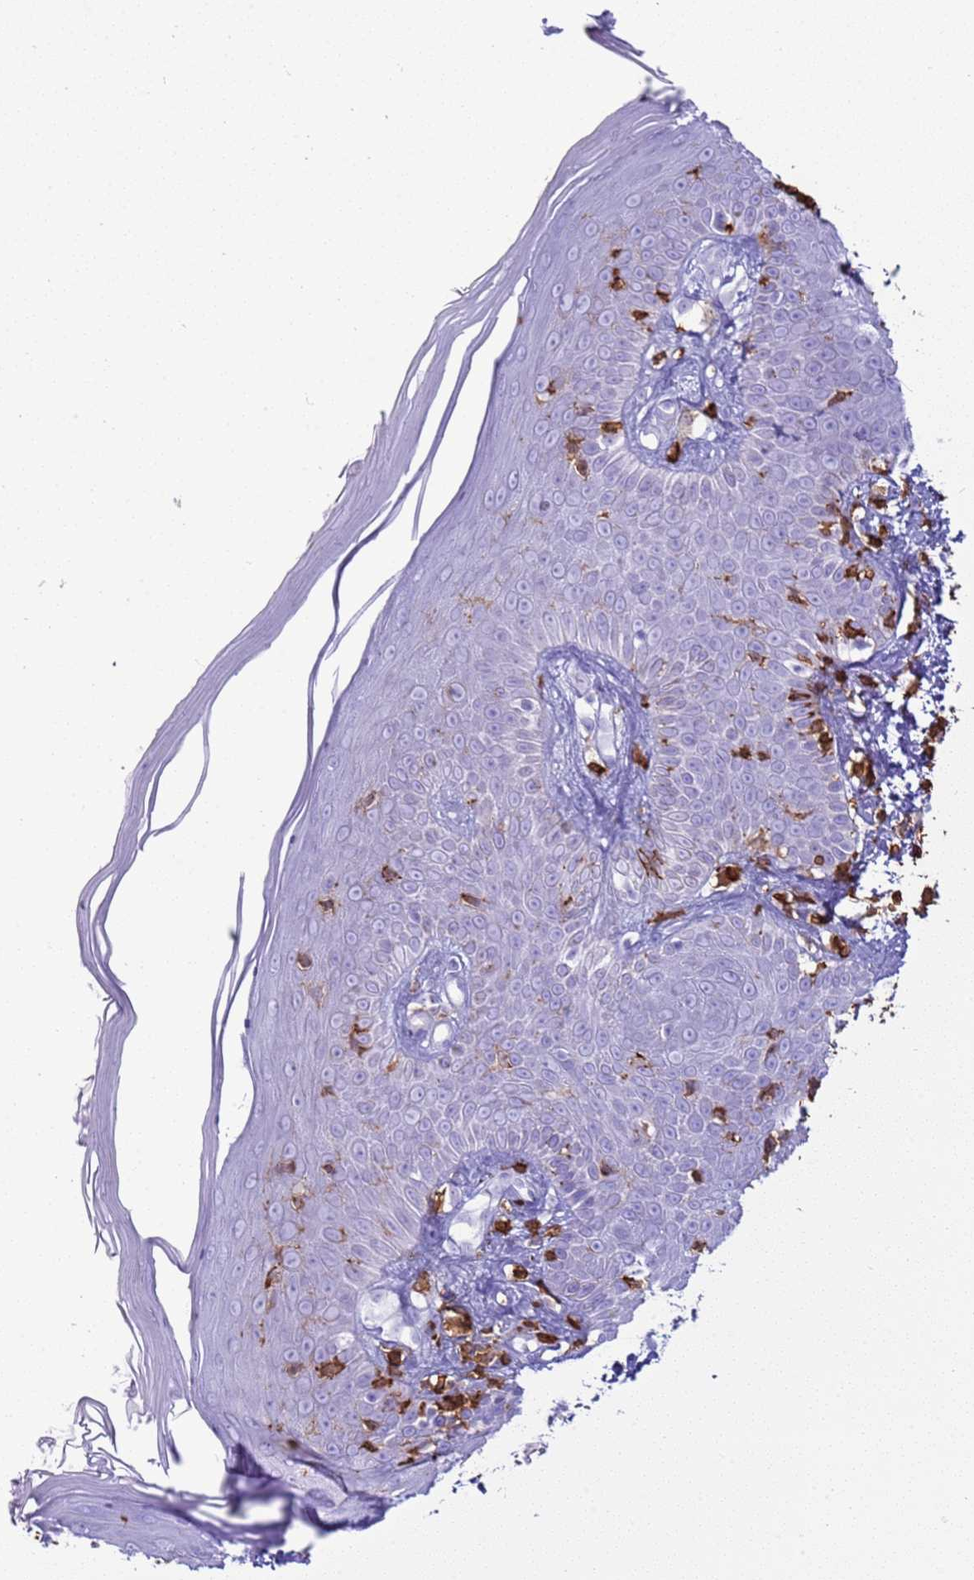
{"staining": {"intensity": "negative", "quantity": "none", "location": "none"}, "tissue": "skin", "cell_type": "Fibroblasts", "image_type": "normal", "snomed": [{"axis": "morphology", "description": "Normal tissue, NOS"}, {"axis": "topography", "description": "Skin"}], "caption": "Unremarkable skin was stained to show a protein in brown. There is no significant positivity in fibroblasts. (Immunohistochemistry, brightfield microscopy, high magnification).", "gene": "IRF5", "patient": {"sex": "female", "age": 58}}